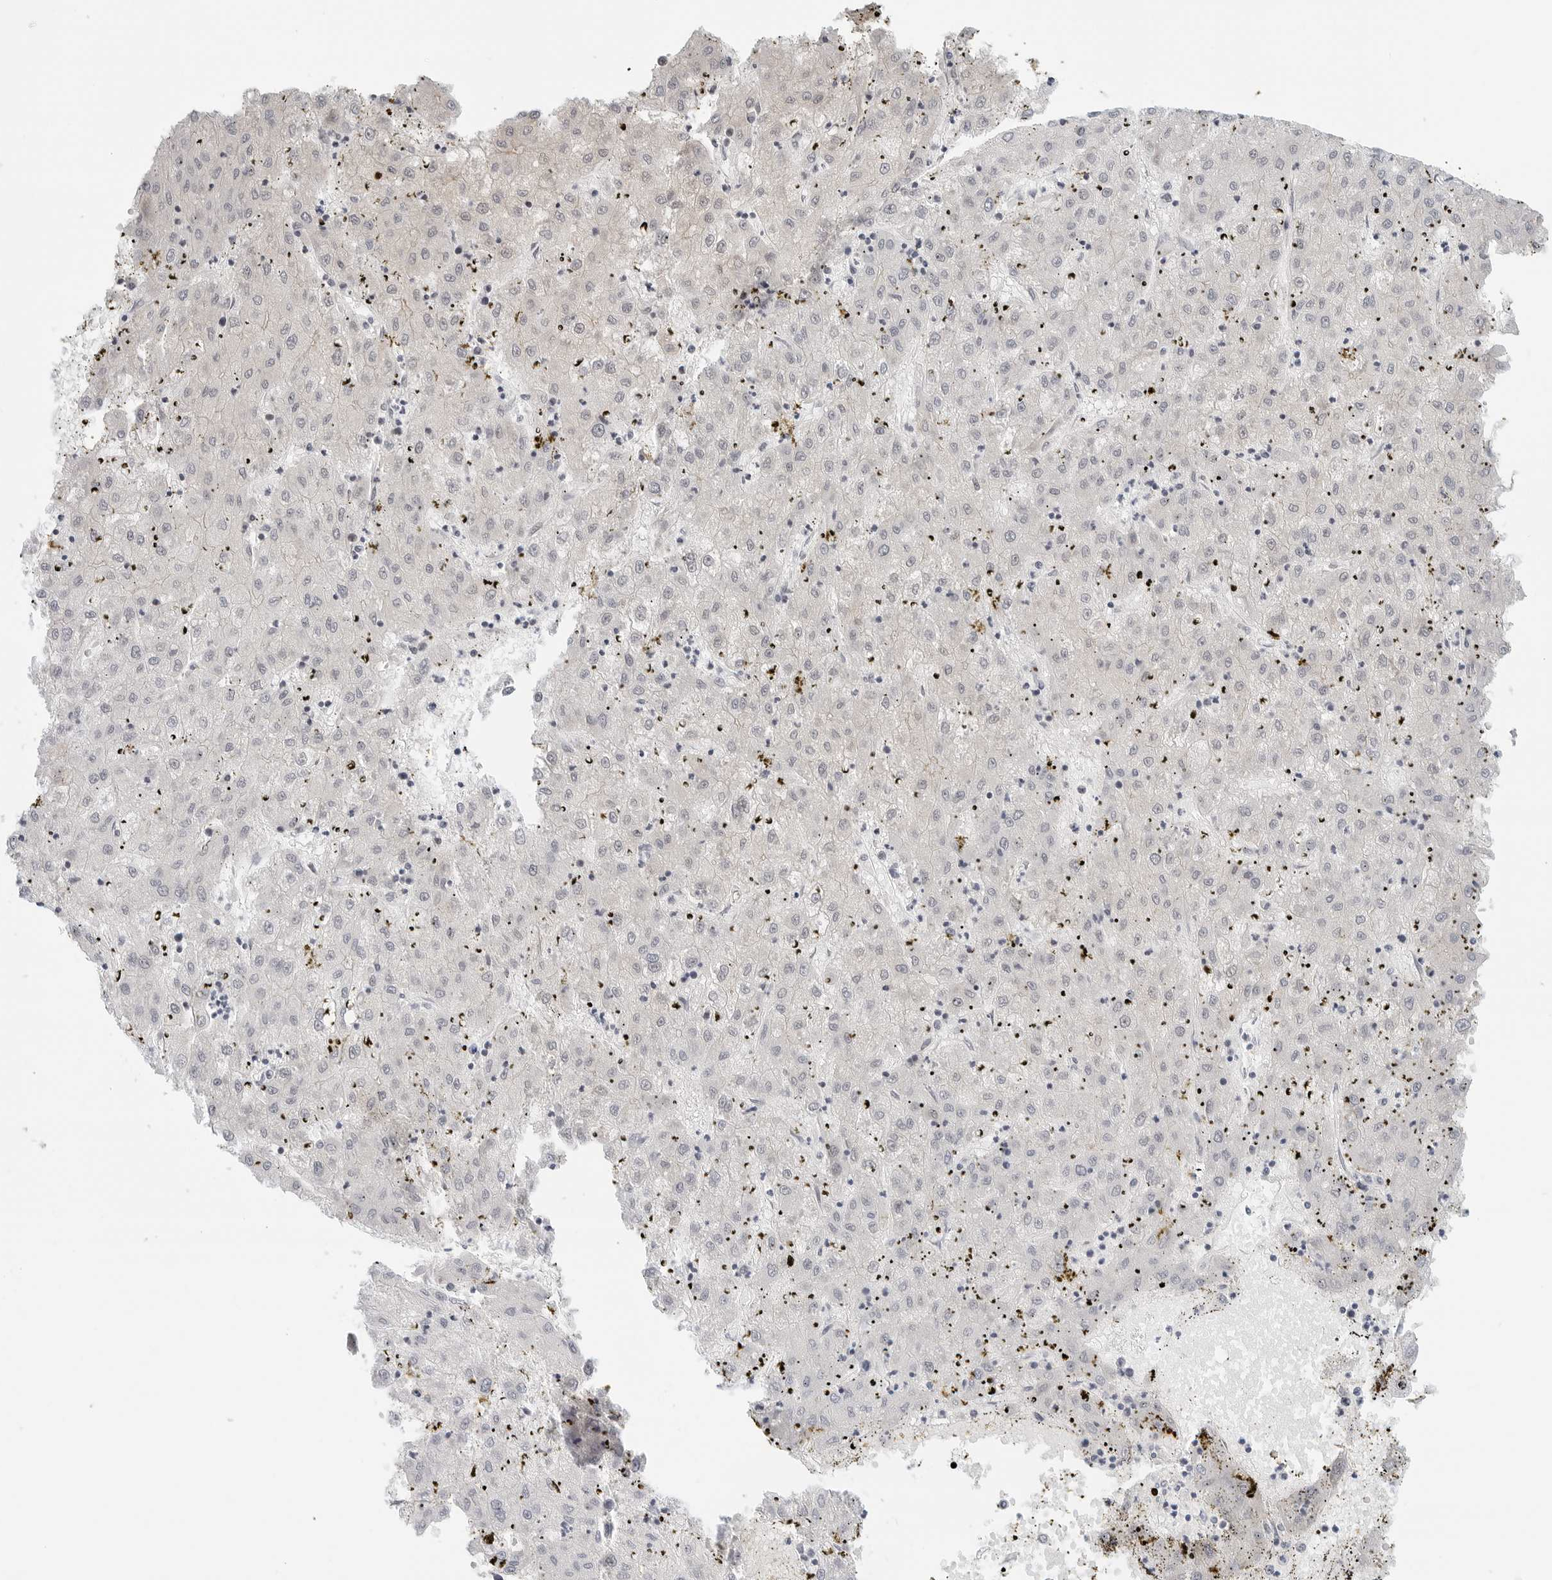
{"staining": {"intensity": "negative", "quantity": "none", "location": "none"}, "tissue": "liver cancer", "cell_type": "Tumor cells", "image_type": "cancer", "snomed": [{"axis": "morphology", "description": "Carcinoma, Hepatocellular, NOS"}, {"axis": "topography", "description": "Liver"}], "caption": "The image displays no staining of tumor cells in hepatocellular carcinoma (liver).", "gene": "TSEN2", "patient": {"sex": "male", "age": 72}}